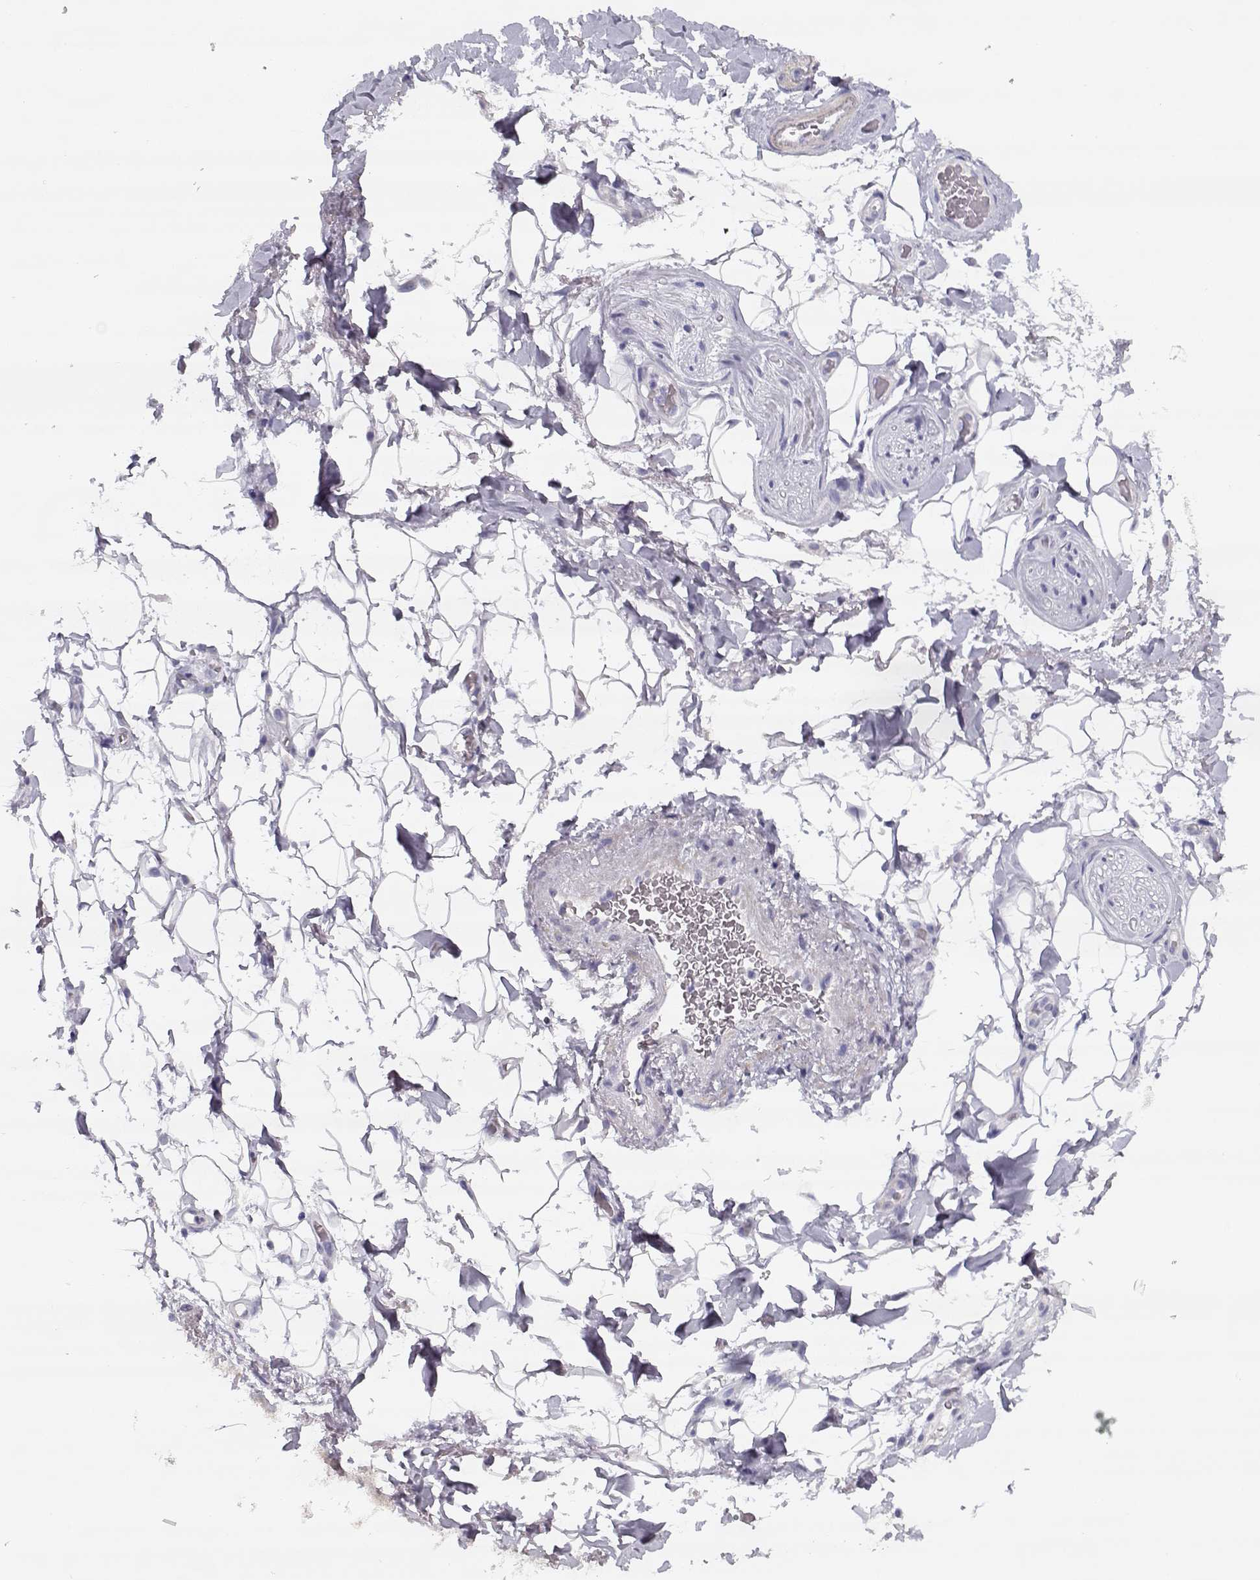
{"staining": {"intensity": "negative", "quantity": "none", "location": "none"}, "tissue": "adipose tissue", "cell_type": "Adipocytes", "image_type": "normal", "snomed": [{"axis": "morphology", "description": "Normal tissue, NOS"}, {"axis": "topography", "description": "Anal"}, {"axis": "topography", "description": "Peripheral nerve tissue"}], "caption": "This is a histopathology image of IHC staining of benign adipose tissue, which shows no positivity in adipocytes.", "gene": "CREB3L3", "patient": {"sex": "male", "age": 53}}